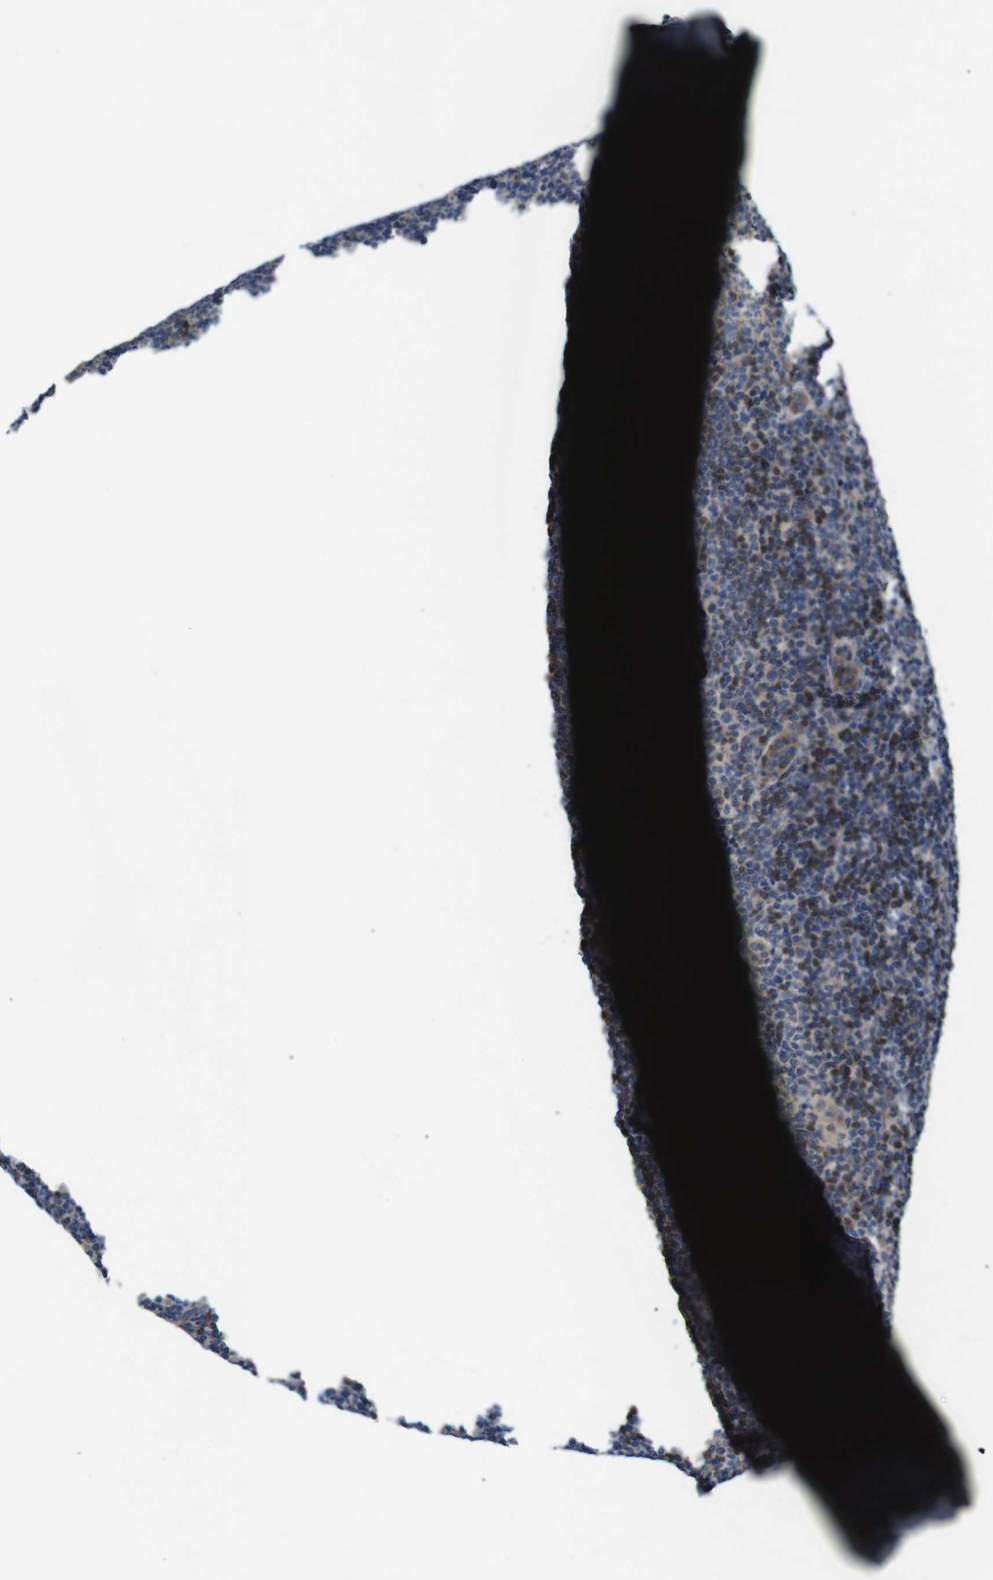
{"staining": {"intensity": "moderate", "quantity": ">75%", "location": "cytoplasmic/membranous"}, "tissue": "lymphoma", "cell_type": "Tumor cells", "image_type": "cancer", "snomed": [{"axis": "morphology", "description": "Hodgkin's disease, NOS"}, {"axis": "topography", "description": "Lymph node"}], "caption": "Hodgkin's disease stained with immunohistochemistry (IHC) displays moderate cytoplasmic/membranous staining in approximately >75% of tumor cells. Ihc stains the protein of interest in brown and the nuclei are stained blue.", "gene": "JAK1", "patient": {"sex": "female", "age": 57}}